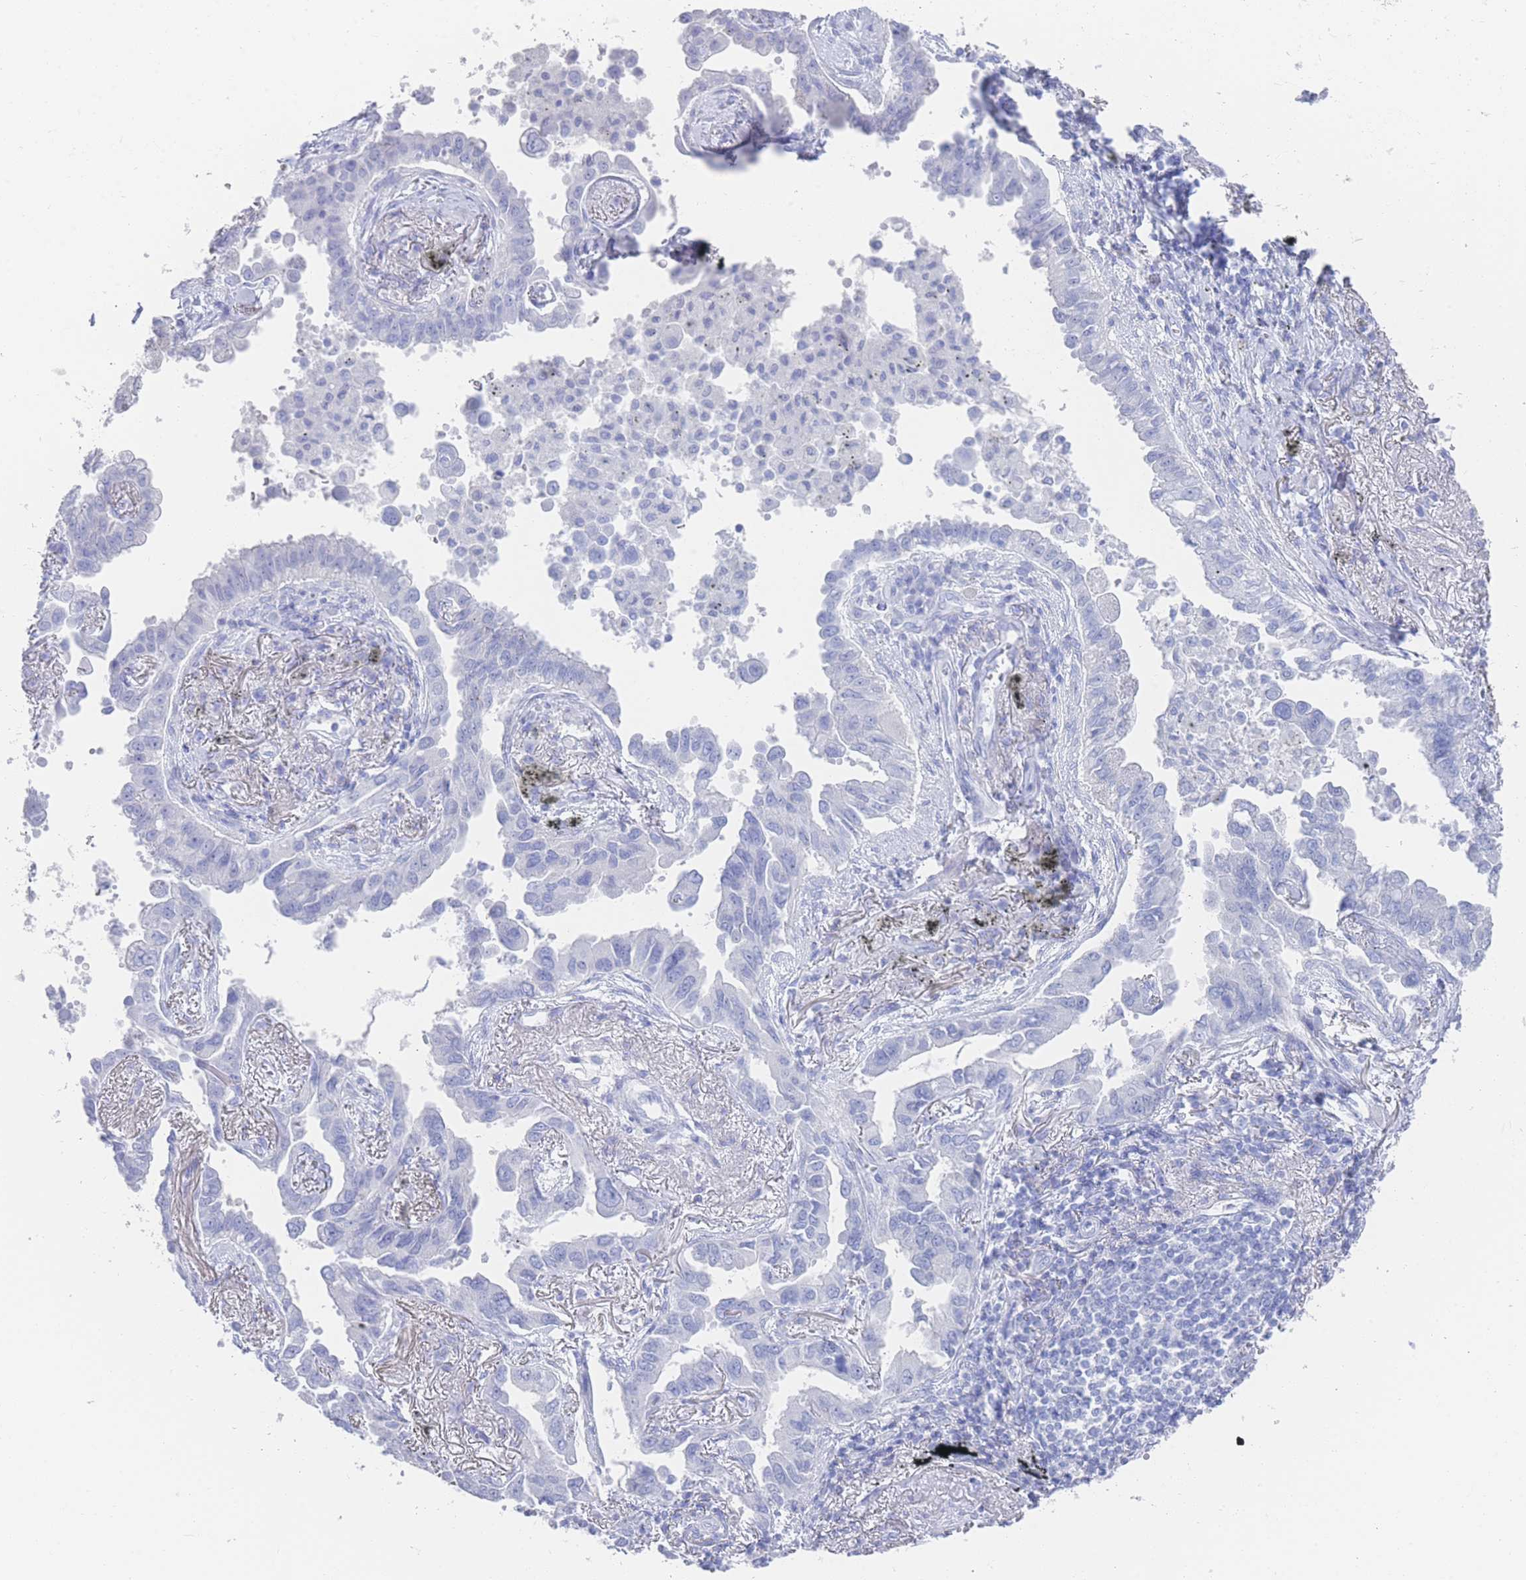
{"staining": {"intensity": "negative", "quantity": "none", "location": "none"}, "tissue": "lung cancer", "cell_type": "Tumor cells", "image_type": "cancer", "snomed": [{"axis": "morphology", "description": "Adenocarcinoma, NOS"}, {"axis": "topography", "description": "Lung"}], "caption": "A high-resolution image shows immunohistochemistry staining of lung adenocarcinoma, which displays no significant staining in tumor cells.", "gene": "LRRC37A", "patient": {"sex": "male", "age": 67}}